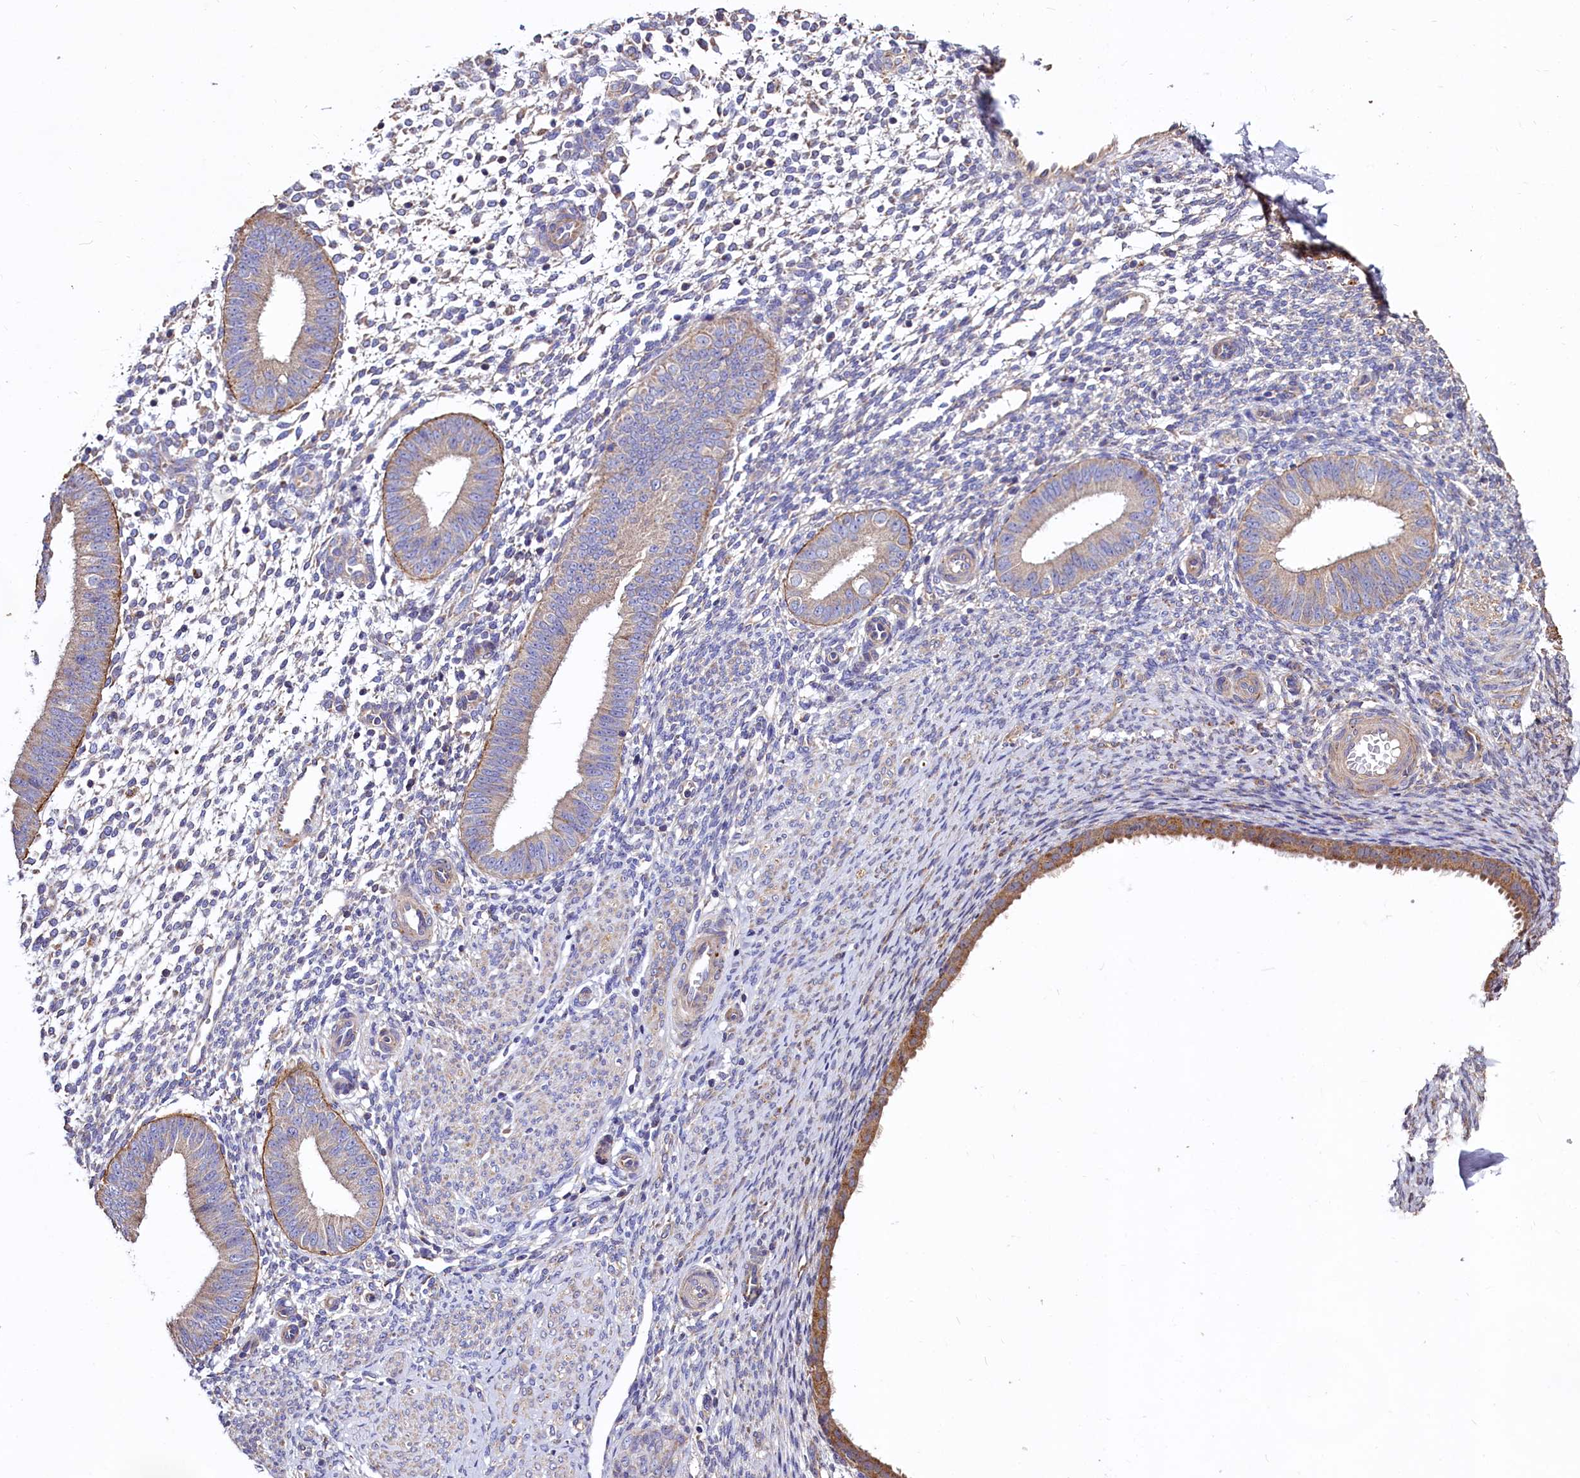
{"staining": {"intensity": "negative", "quantity": "none", "location": "none"}, "tissue": "endometrium", "cell_type": "Cells in endometrial stroma", "image_type": "normal", "snomed": [{"axis": "morphology", "description": "Normal tissue, NOS"}, {"axis": "topography", "description": "Uterus"}, {"axis": "topography", "description": "Endometrium"}], "caption": "DAB (3,3'-diaminobenzidine) immunohistochemical staining of unremarkable human endometrium displays no significant expression in cells in endometrial stroma.", "gene": "SPRYD3", "patient": {"sex": "female", "age": 48}}